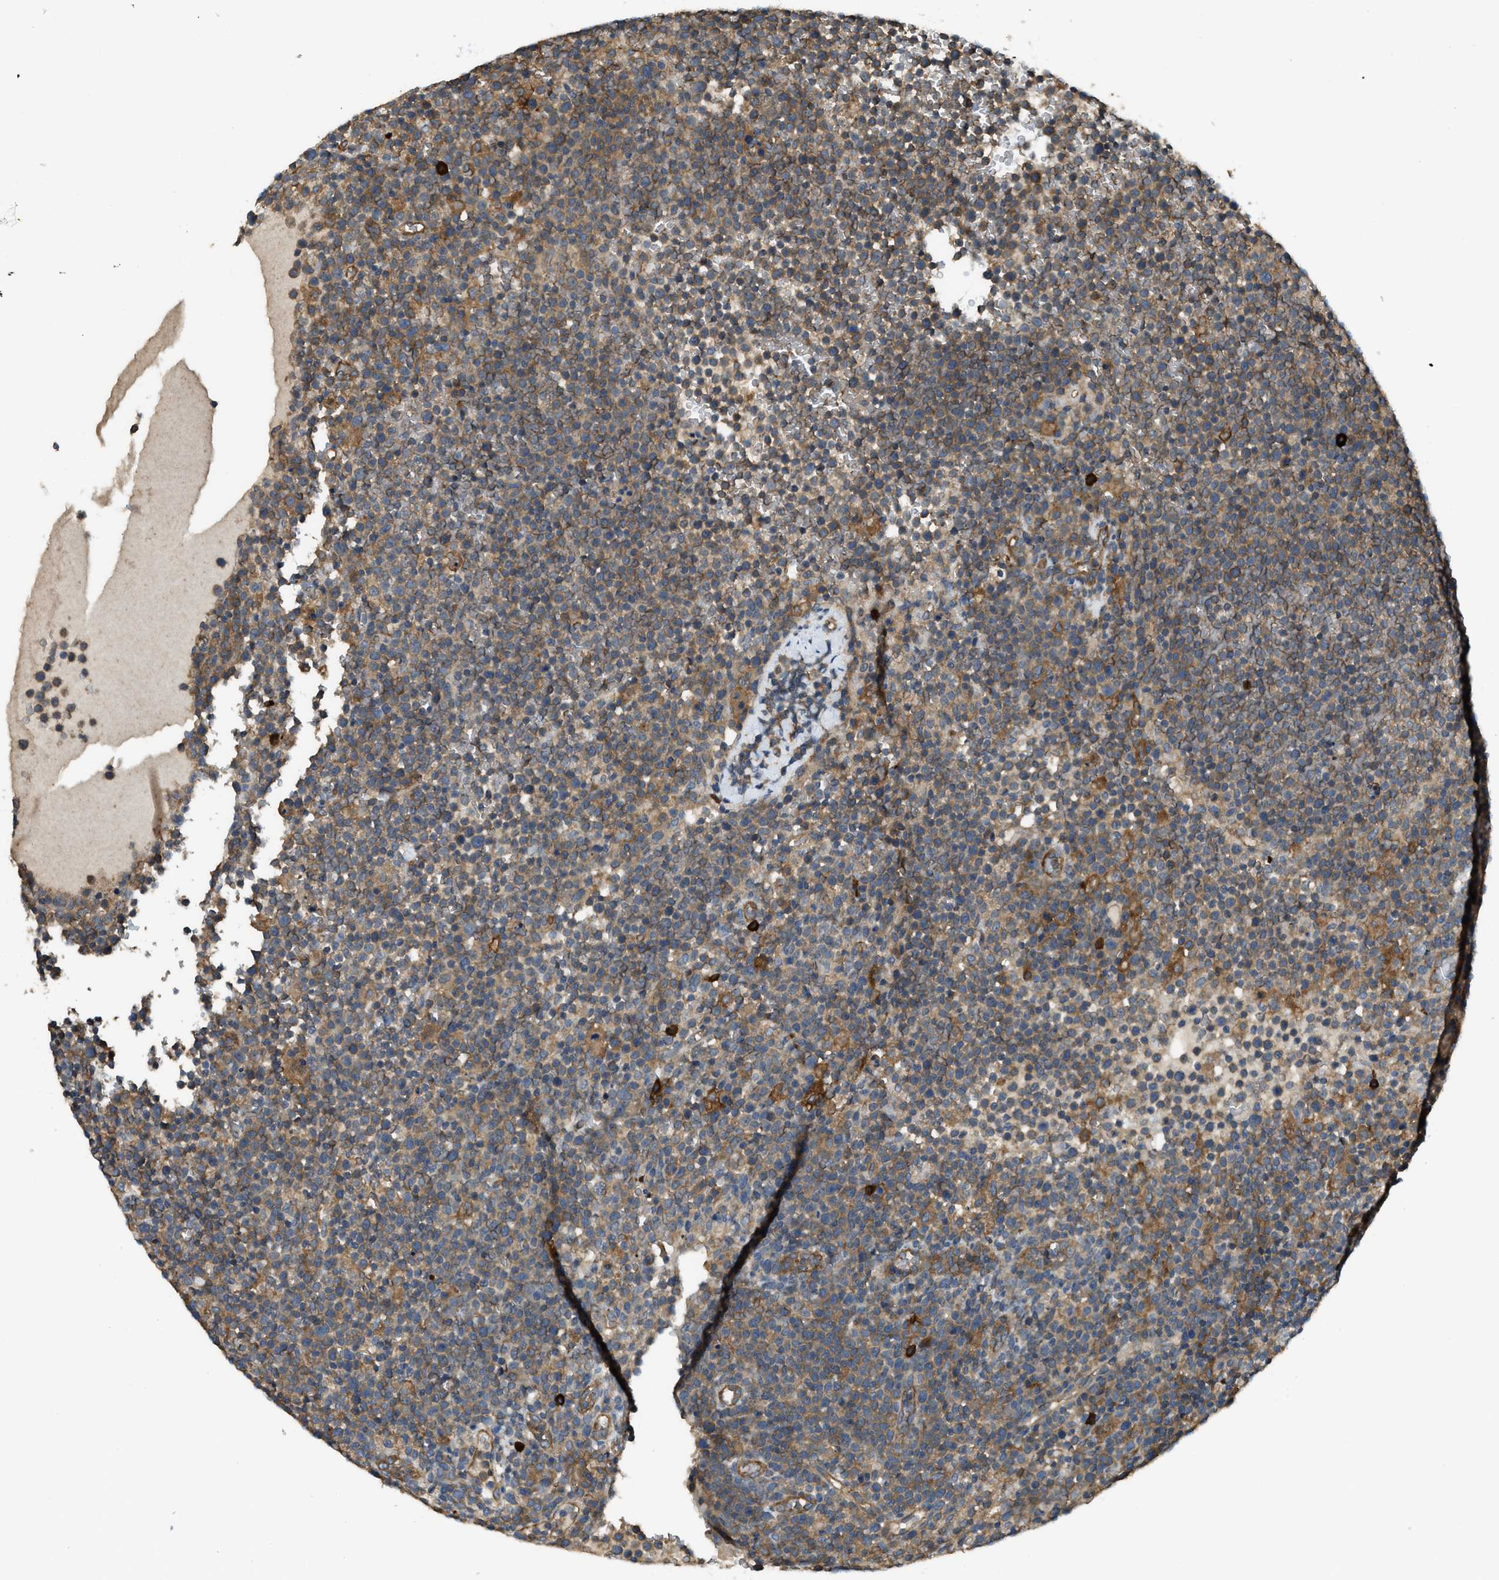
{"staining": {"intensity": "moderate", "quantity": ">75%", "location": "cytoplasmic/membranous"}, "tissue": "lymphoma", "cell_type": "Tumor cells", "image_type": "cancer", "snomed": [{"axis": "morphology", "description": "Malignant lymphoma, non-Hodgkin's type, High grade"}, {"axis": "topography", "description": "Lymph node"}], "caption": "Malignant lymphoma, non-Hodgkin's type (high-grade) tissue displays moderate cytoplasmic/membranous positivity in approximately >75% of tumor cells, visualized by immunohistochemistry. Using DAB (3,3'-diaminobenzidine) (brown) and hematoxylin (blue) stains, captured at high magnification using brightfield microscopy.", "gene": "BAG4", "patient": {"sex": "male", "age": 61}}